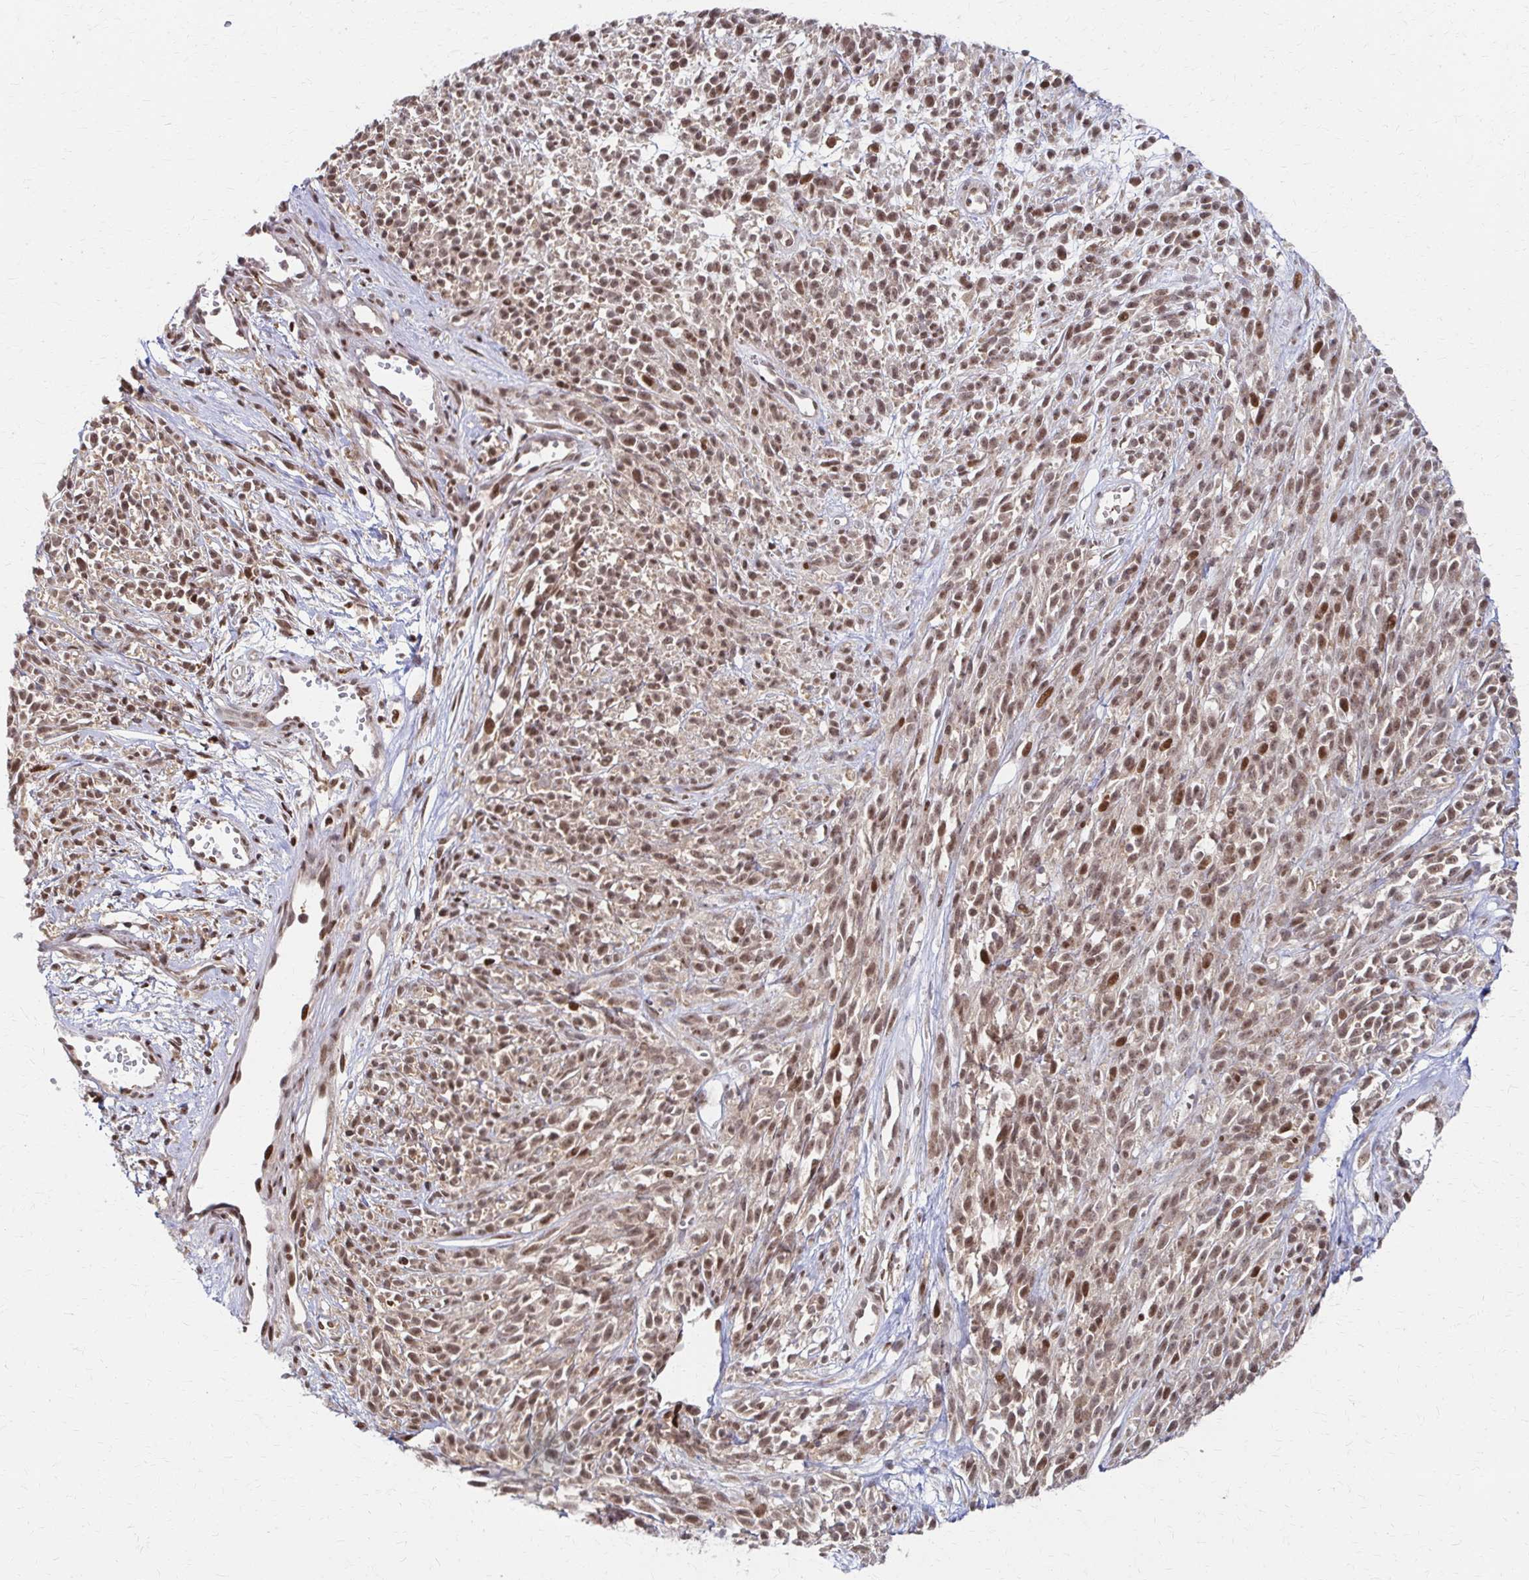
{"staining": {"intensity": "moderate", "quantity": ">75%", "location": "nuclear"}, "tissue": "melanoma", "cell_type": "Tumor cells", "image_type": "cancer", "snomed": [{"axis": "morphology", "description": "Malignant melanoma, NOS"}, {"axis": "topography", "description": "Skin"}, {"axis": "topography", "description": "Skin of trunk"}], "caption": "Malignant melanoma stained with a brown dye demonstrates moderate nuclear positive staining in about >75% of tumor cells.", "gene": "PSMD7", "patient": {"sex": "male", "age": 74}}